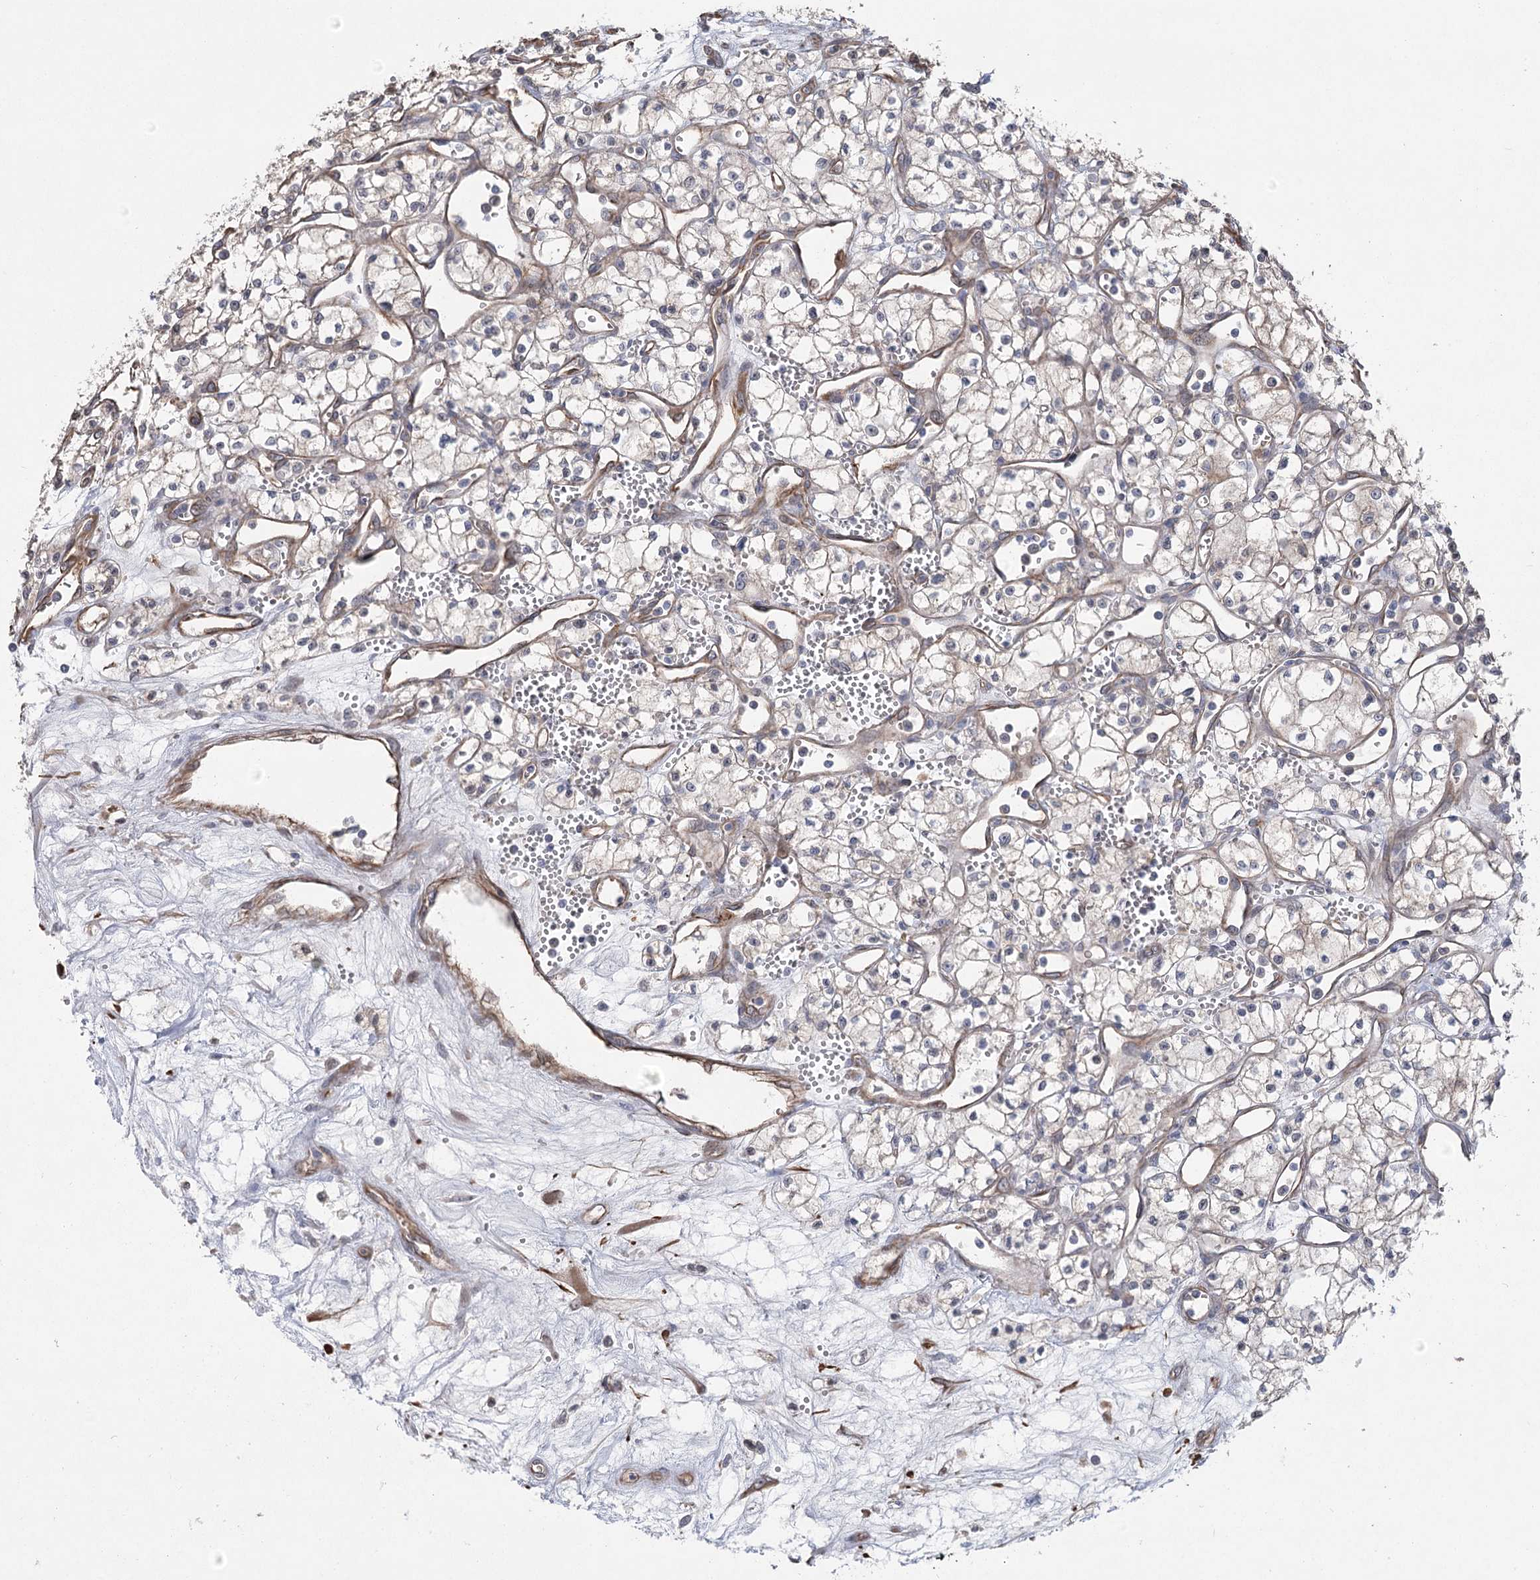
{"staining": {"intensity": "weak", "quantity": "<25%", "location": "cytoplasmic/membranous"}, "tissue": "renal cancer", "cell_type": "Tumor cells", "image_type": "cancer", "snomed": [{"axis": "morphology", "description": "Adenocarcinoma, NOS"}, {"axis": "topography", "description": "Kidney"}], "caption": "Tumor cells show no significant positivity in renal cancer.", "gene": "RWDD4", "patient": {"sex": "male", "age": 59}}